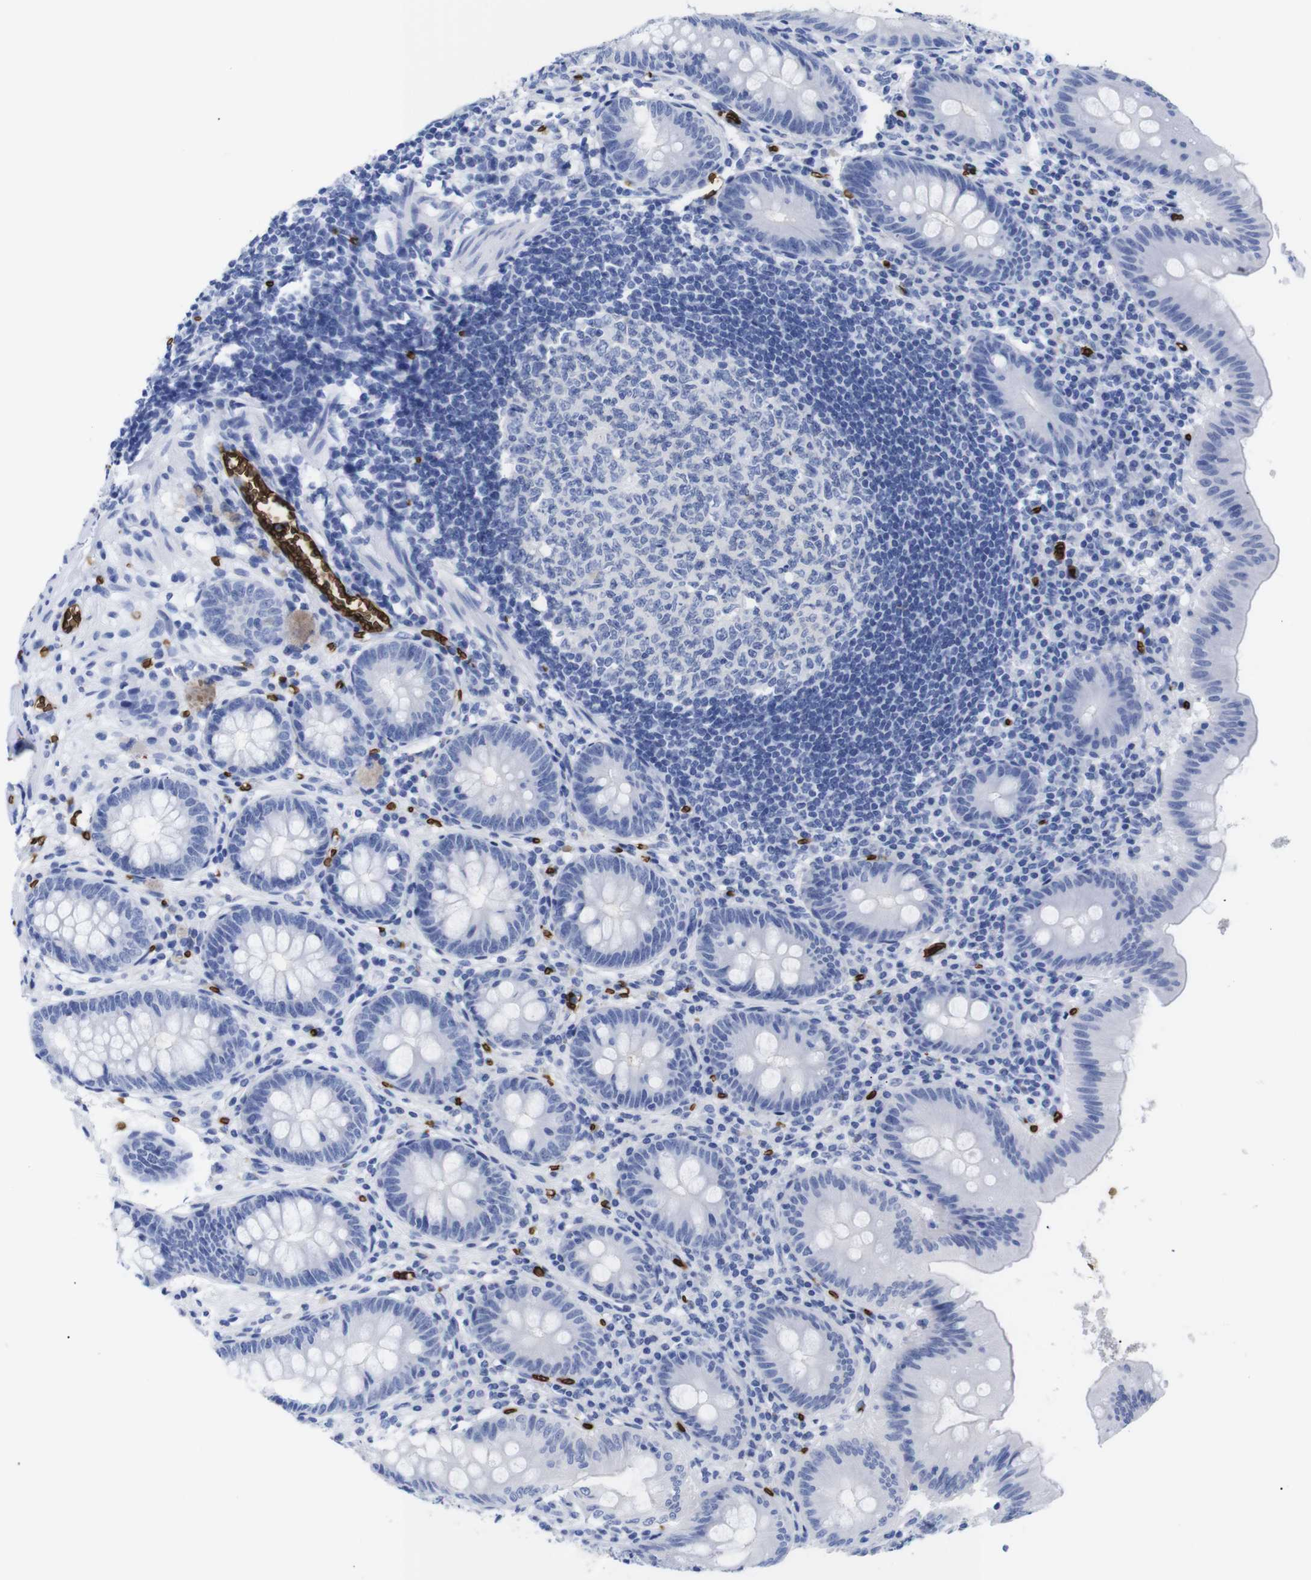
{"staining": {"intensity": "negative", "quantity": "none", "location": "none"}, "tissue": "appendix", "cell_type": "Glandular cells", "image_type": "normal", "snomed": [{"axis": "morphology", "description": "Normal tissue, NOS"}, {"axis": "topography", "description": "Appendix"}], "caption": "This is an immunohistochemistry (IHC) photomicrograph of unremarkable appendix. There is no expression in glandular cells.", "gene": "S1PR2", "patient": {"sex": "male", "age": 56}}